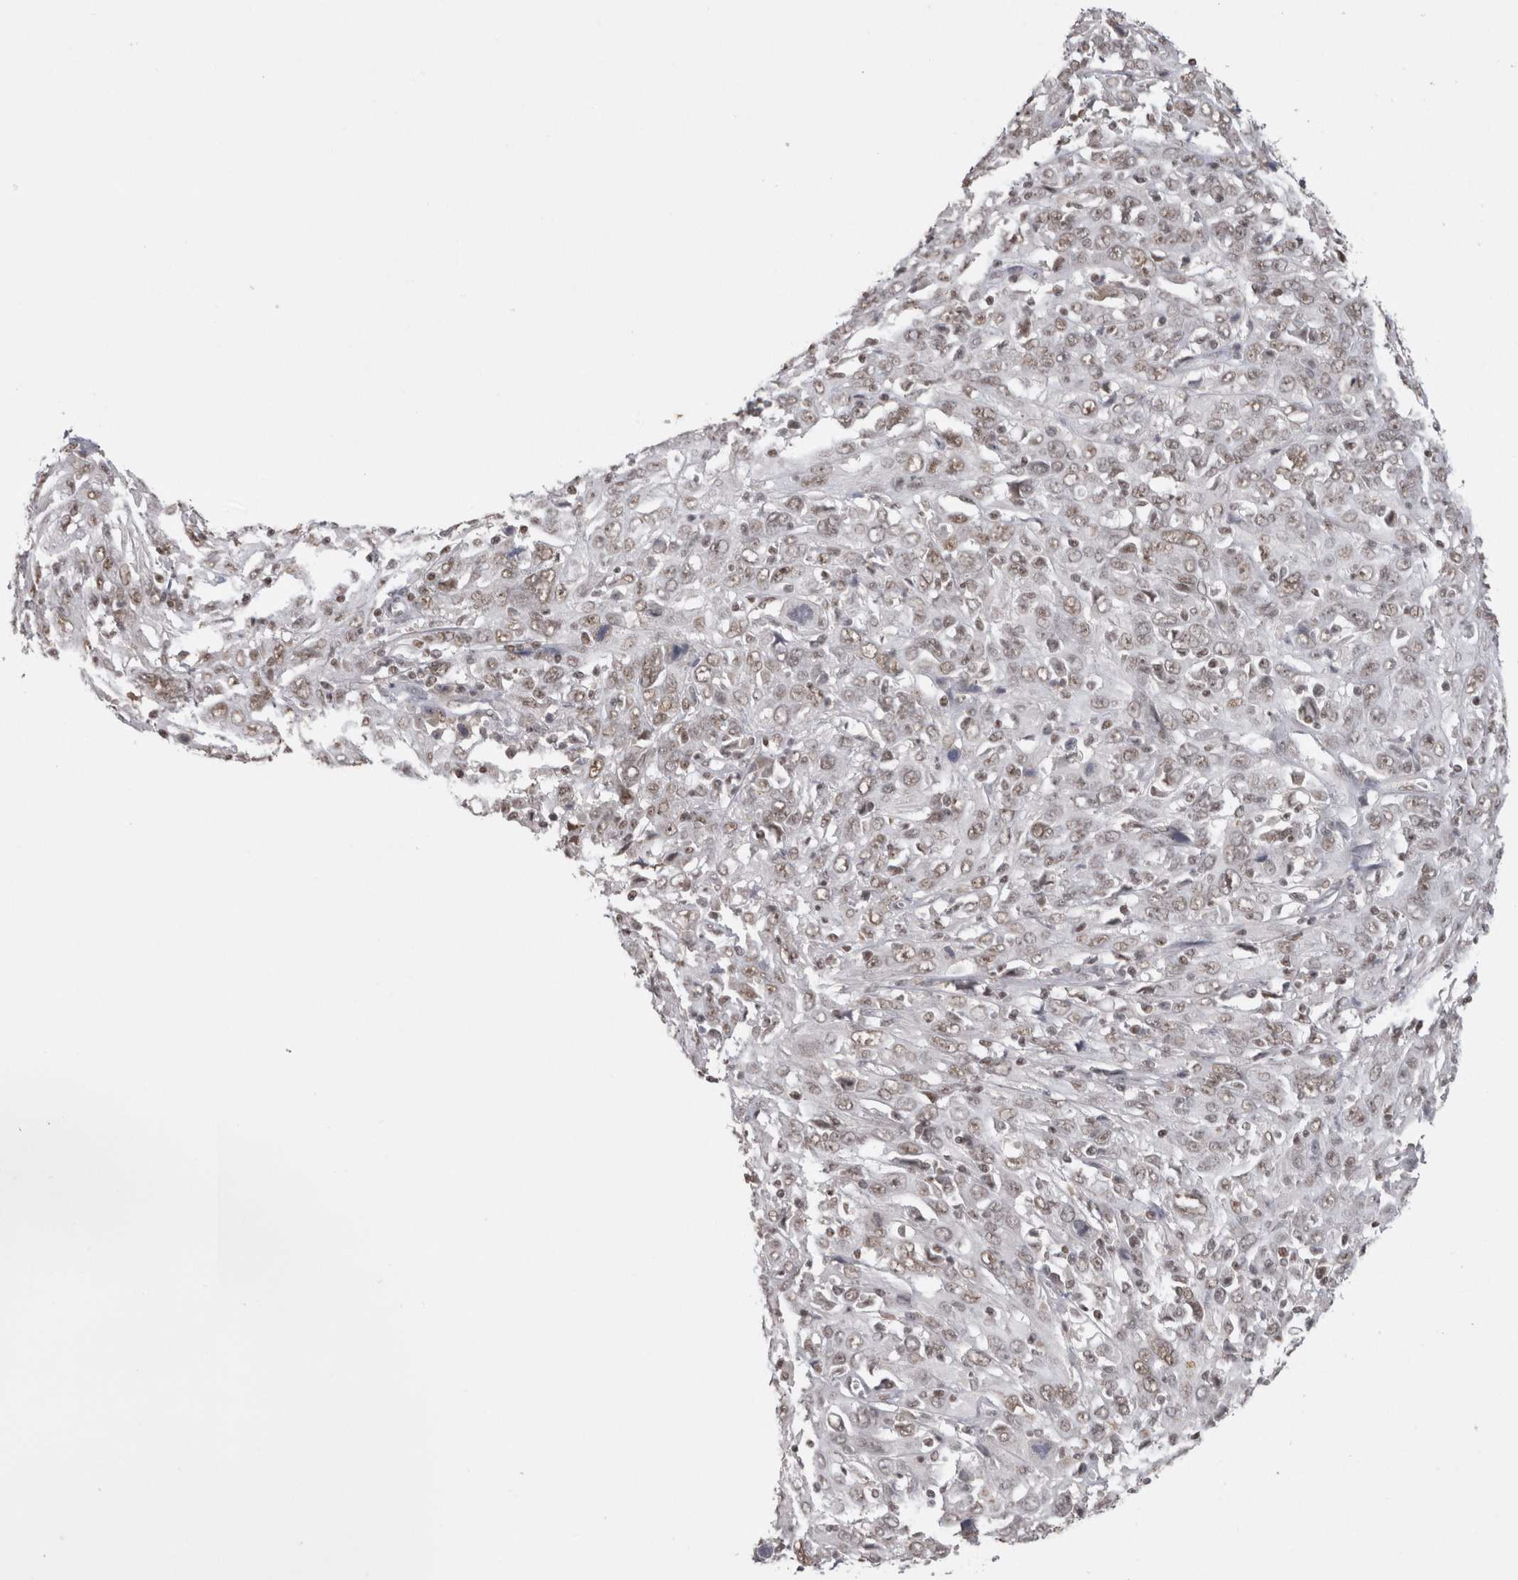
{"staining": {"intensity": "weak", "quantity": "25%-75%", "location": "nuclear"}, "tissue": "cervical cancer", "cell_type": "Tumor cells", "image_type": "cancer", "snomed": [{"axis": "morphology", "description": "Squamous cell carcinoma, NOS"}, {"axis": "topography", "description": "Cervix"}], "caption": "This micrograph displays IHC staining of human squamous cell carcinoma (cervical), with low weak nuclear staining in about 25%-75% of tumor cells.", "gene": "DAXX", "patient": {"sex": "female", "age": 46}}